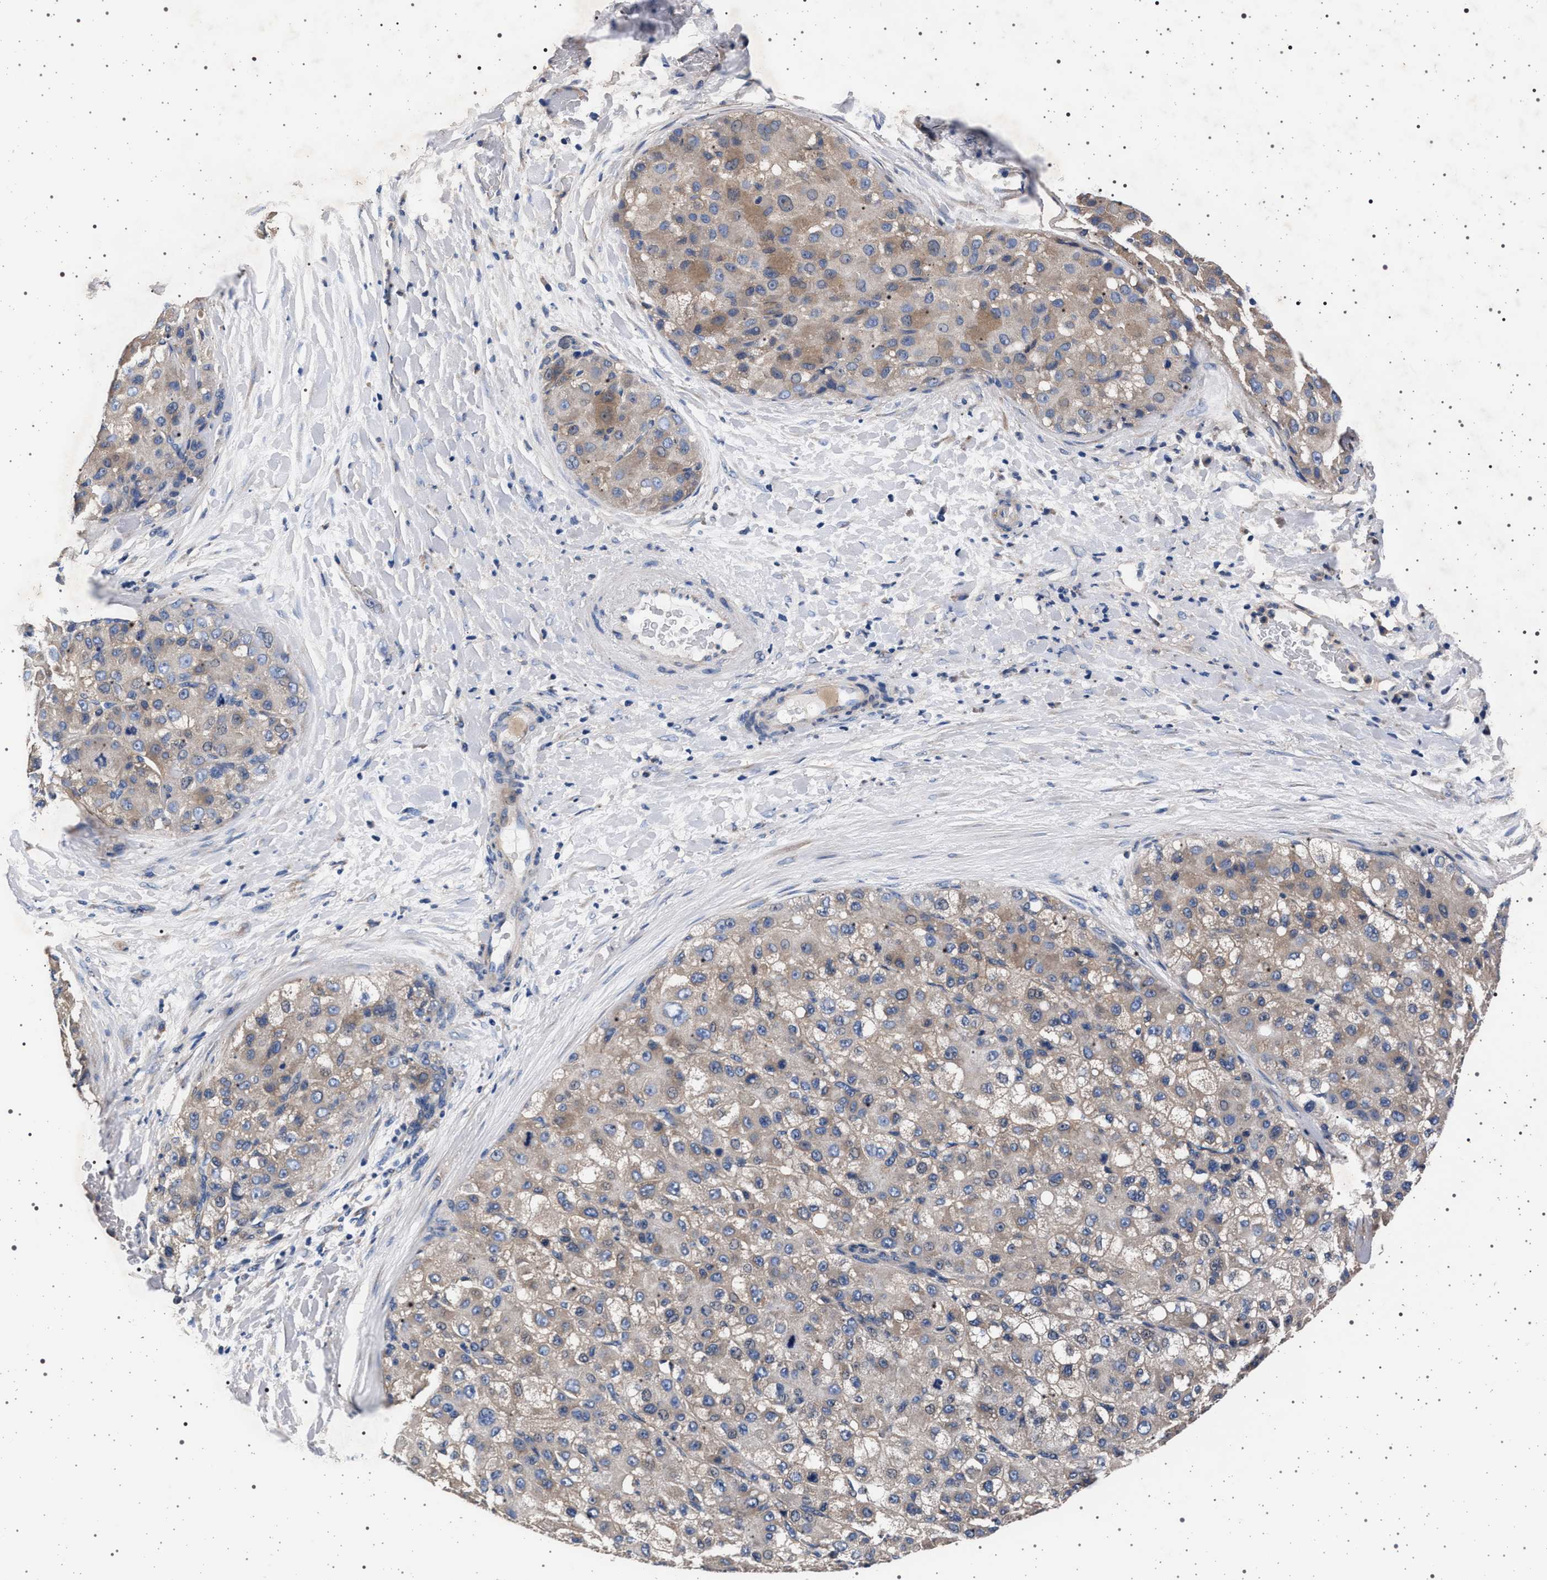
{"staining": {"intensity": "weak", "quantity": ">75%", "location": "cytoplasmic/membranous"}, "tissue": "liver cancer", "cell_type": "Tumor cells", "image_type": "cancer", "snomed": [{"axis": "morphology", "description": "Carcinoma, Hepatocellular, NOS"}, {"axis": "topography", "description": "Liver"}], "caption": "Liver hepatocellular carcinoma stained with immunohistochemistry exhibits weak cytoplasmic/membranous expression in approximately >75% of tumor cells.", "gene": "MAP3K2", "patient": {"sex": "male", "age": 80}}